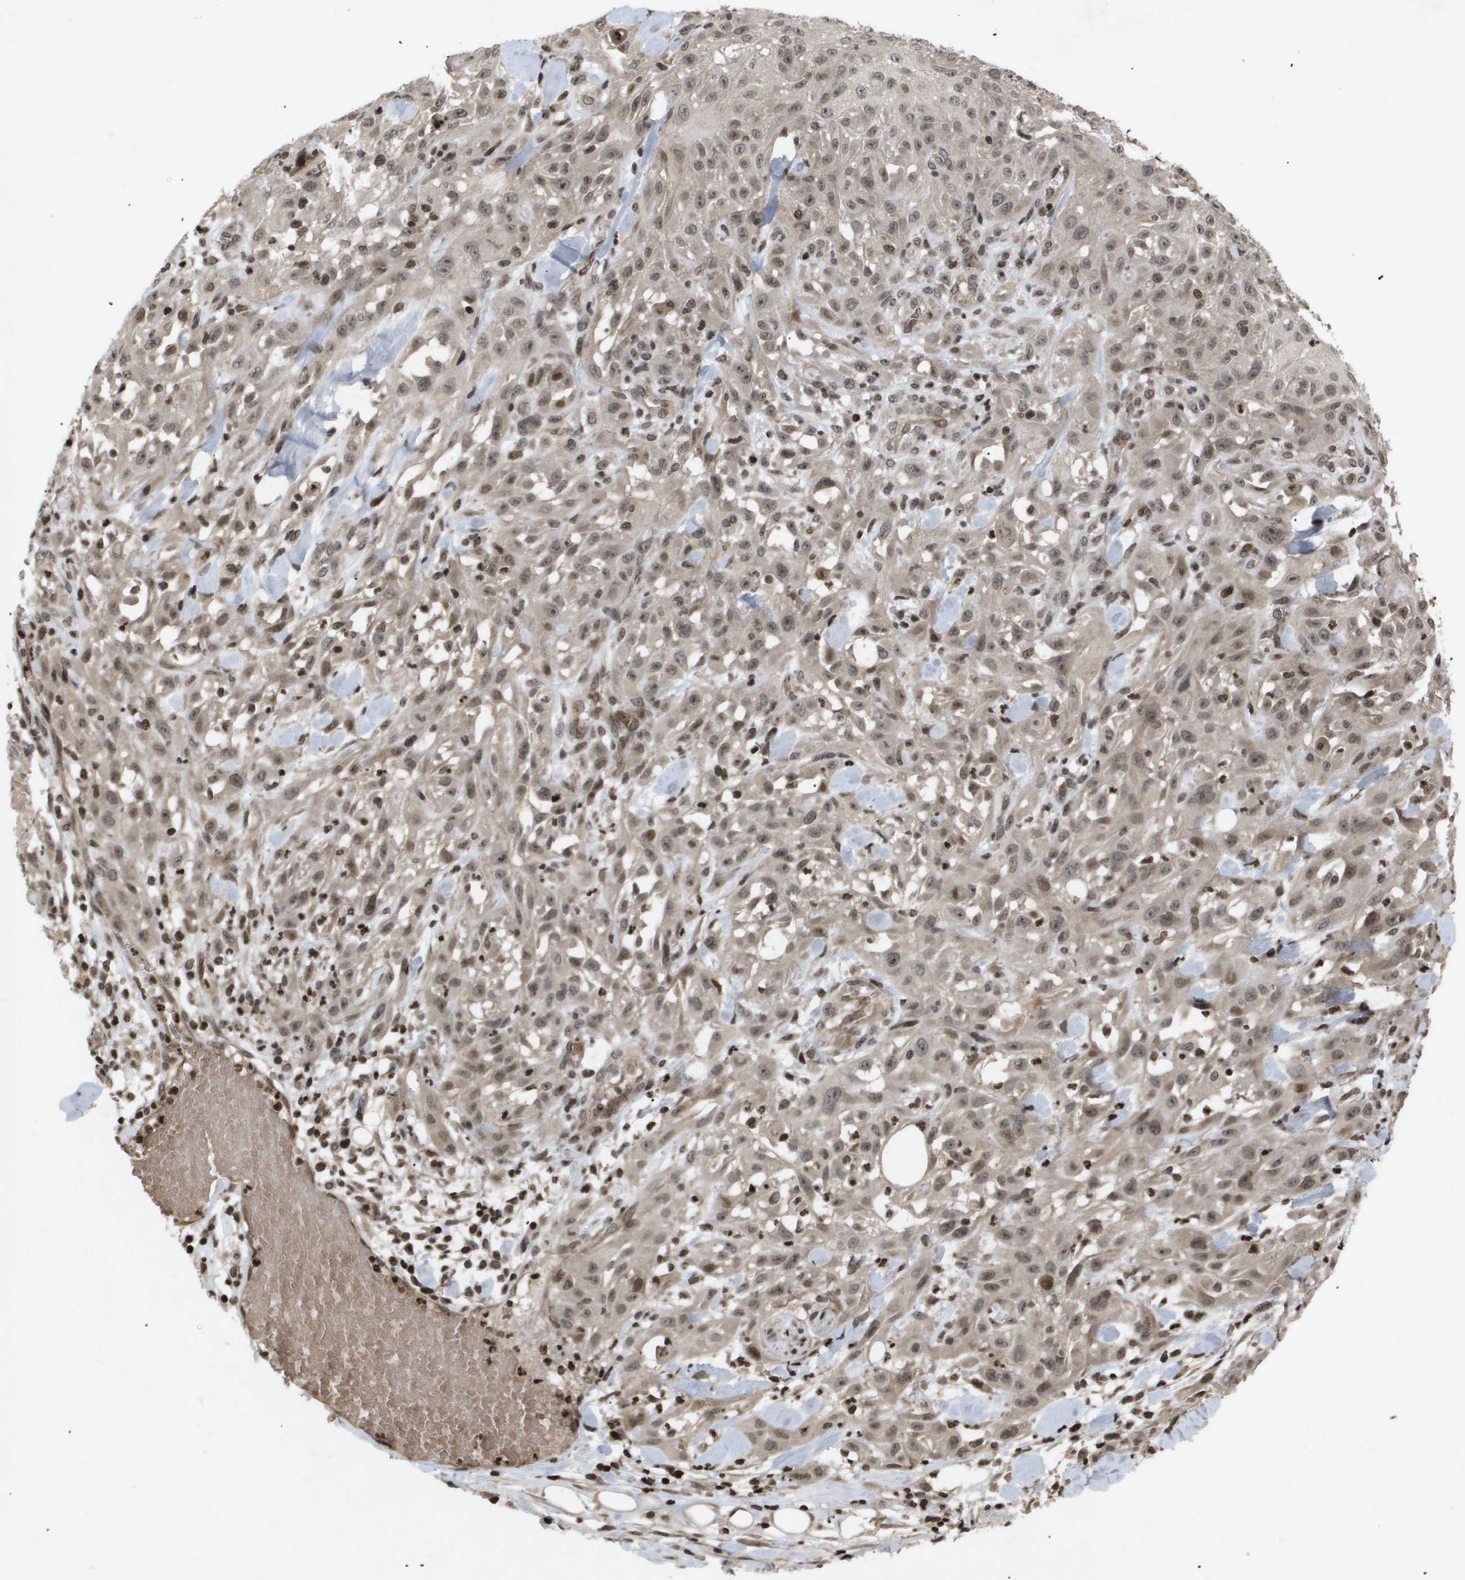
{"staining": {"intensity": "weak", "quantity": ">75%", "location": "cytoplasmic/membranous"}, "tissue": "skin cancer", "cell_type": "Tumor cells", "image_type": "cancer", "snomed": [{"axis": "morphology", "description": "Squamous cell carcinoma, NOS"}, {"axis": "topography", "description": "Skin"}], "caption": "Protein positivity by IHC shows weak cytoplasmic/membranous positivity in about >75% of tumor cells in skin cancer. (DAB (3,3'-diaminobenzidine) IHC, brown staining for protein, blue staining for nuclei).", "gene": "HSPA6", "patient": {"sex": "male", "age": 75}}